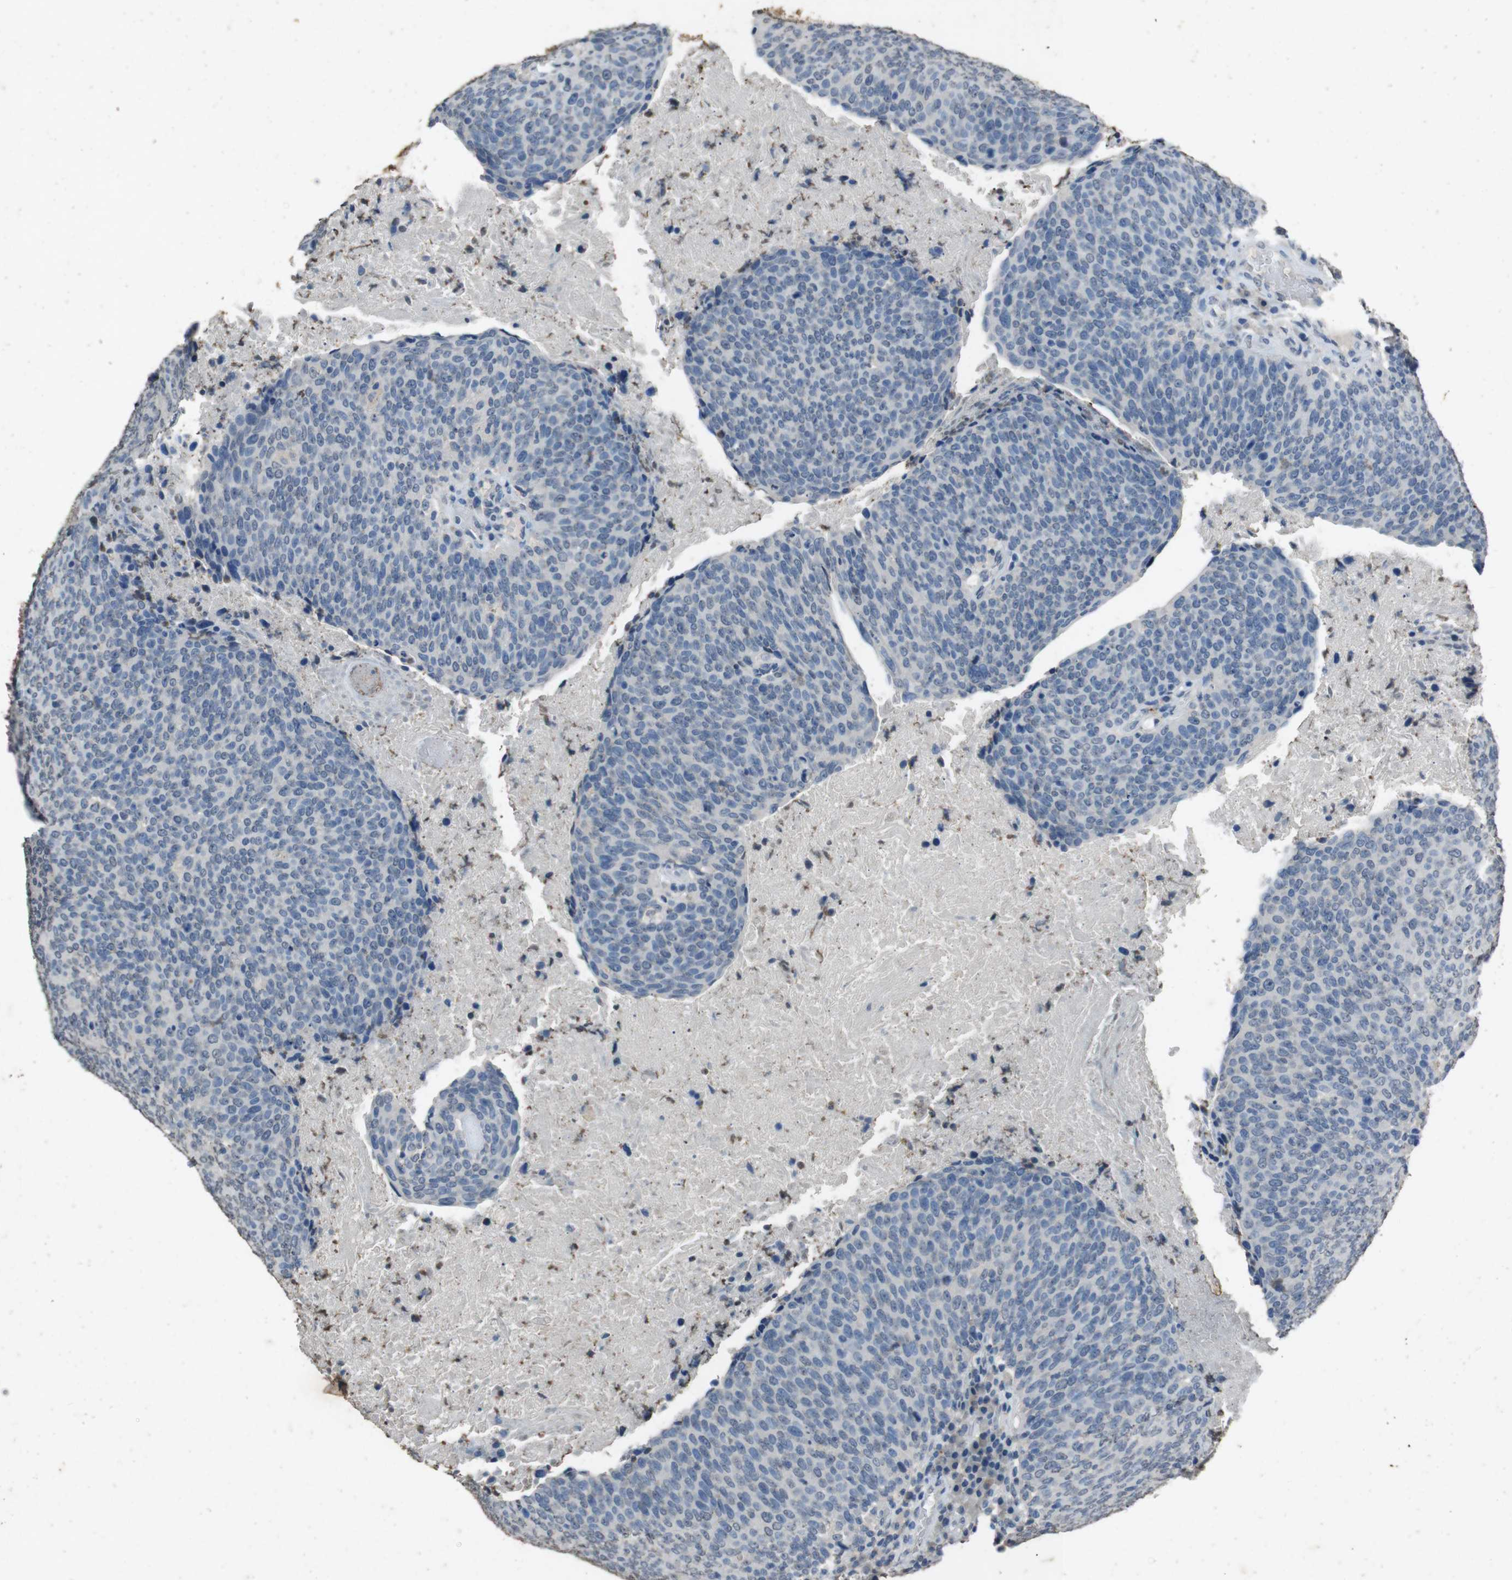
{"staining": {"intensity": "negative", "quantity": "none", "location": "none"}, "tissue": "head and neck cancer", "cell_type": "Tumor cells", "image_type": "cancer", "snomed": [{"axis": "morphology", "description": "Squamous cell carcinoma, NOS"}, {"axis": "morphology", "description": "Squamous cell carcinoma, metastatic, NOS"}, {"axis": "topography", "description": "Lymph node"}, {"axis": "topography", "description": "Head-Neck"}], "caption": "Tumor cells show no significant protein positivity in head and neck cancer (squamous cell carcinoma).", "gene": "STBD1", "patient": {"sex": "male", "age": 62}}